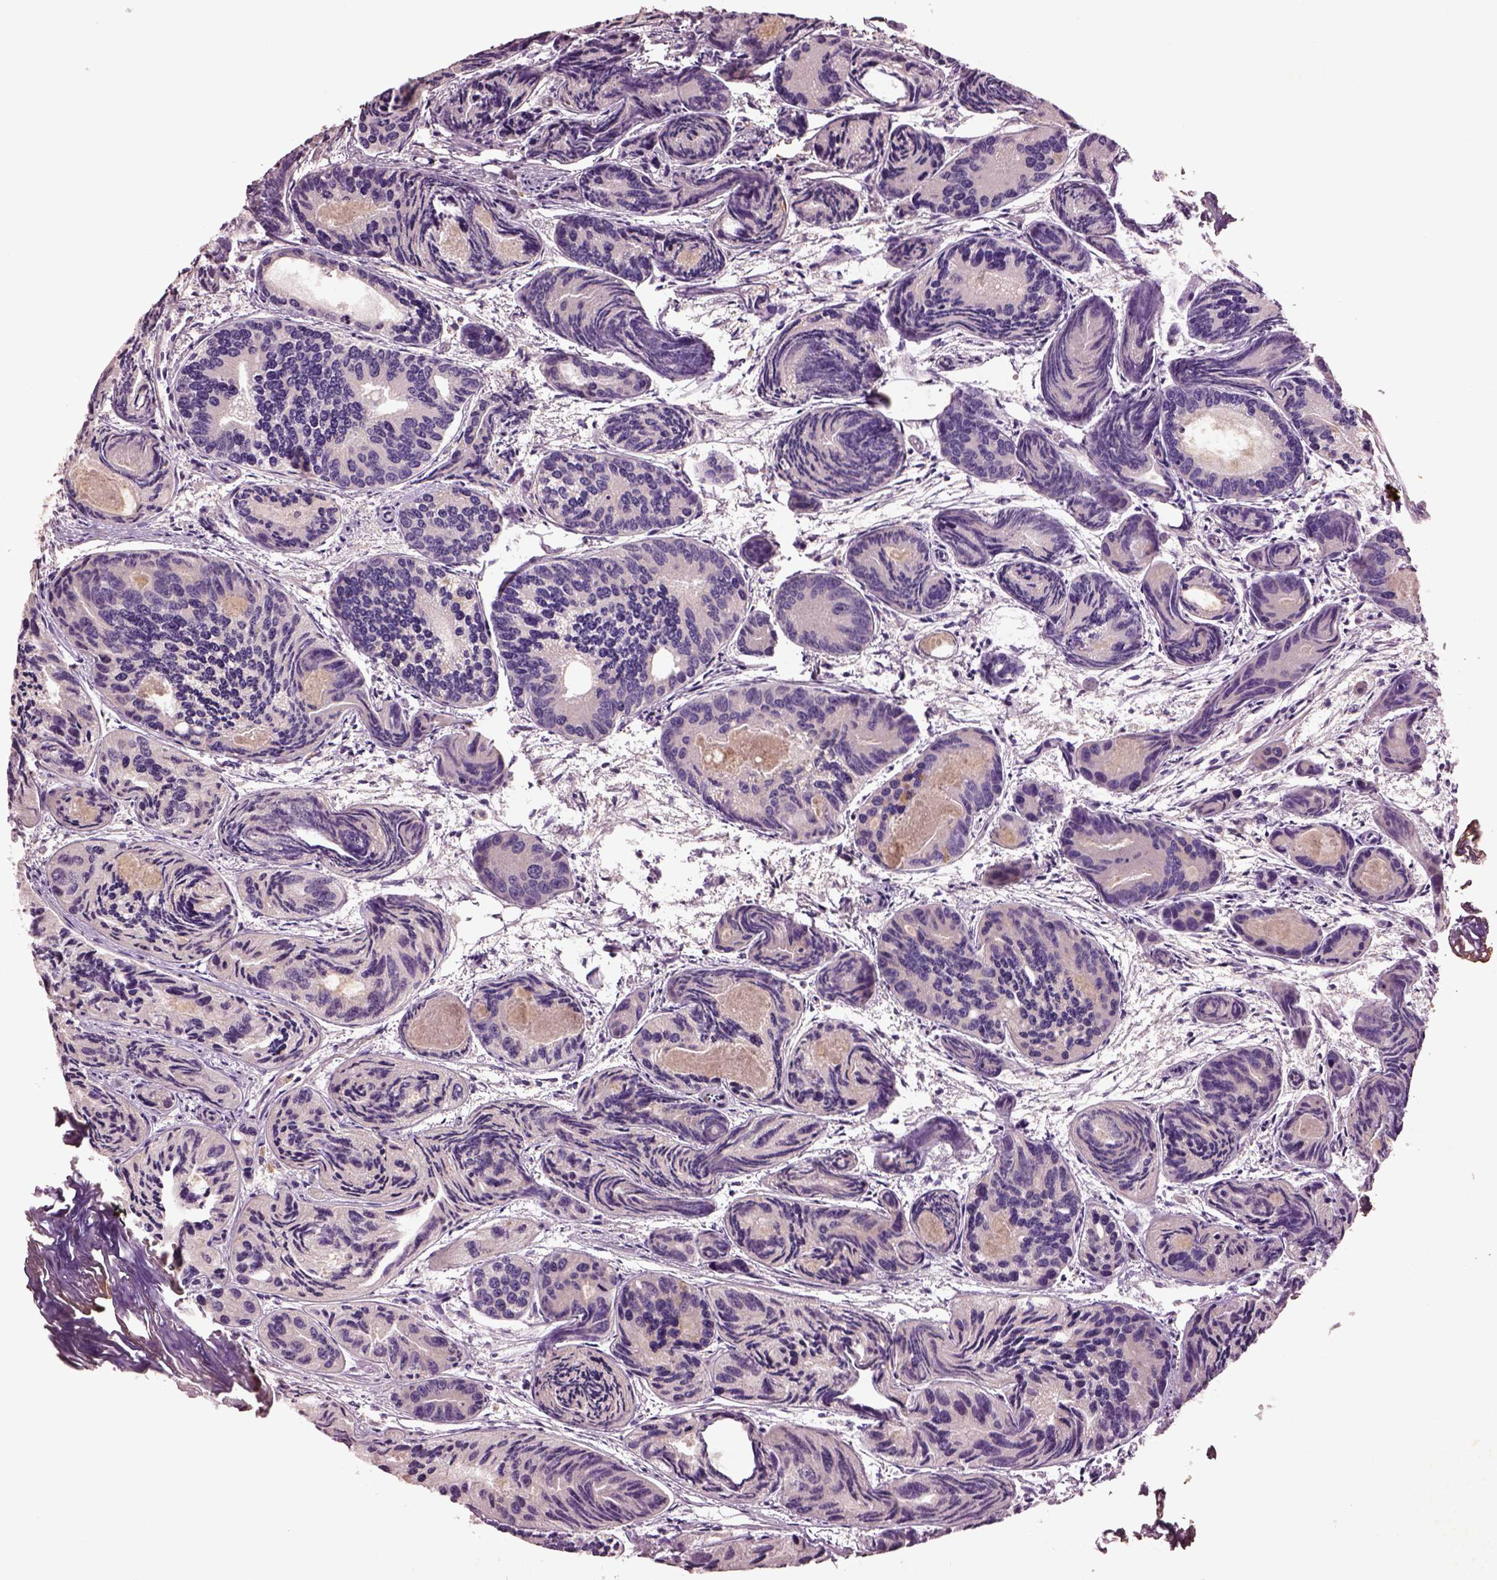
{"staining": {"intensity": "negative", "quantity": "none", "location": "none"}, "tissue": "prostate cancer", "cell_type": "Tumor cells", "image_type": "cancer", "snomed": [{"axis": "morphology", "description": "Adenocarcinoma, Medium grade"}, {"axis": "topography", "description": "Prostate"}], "caption": "An immunohistochemistry (IHC) image of prostate medium-grade adenocarcinoma is shown. There is no staining in tumor cells of prostate medium-grade adenocarcinoma.", "gene": "MTHFS", "patient": {"sex": "male", "age": 74}}